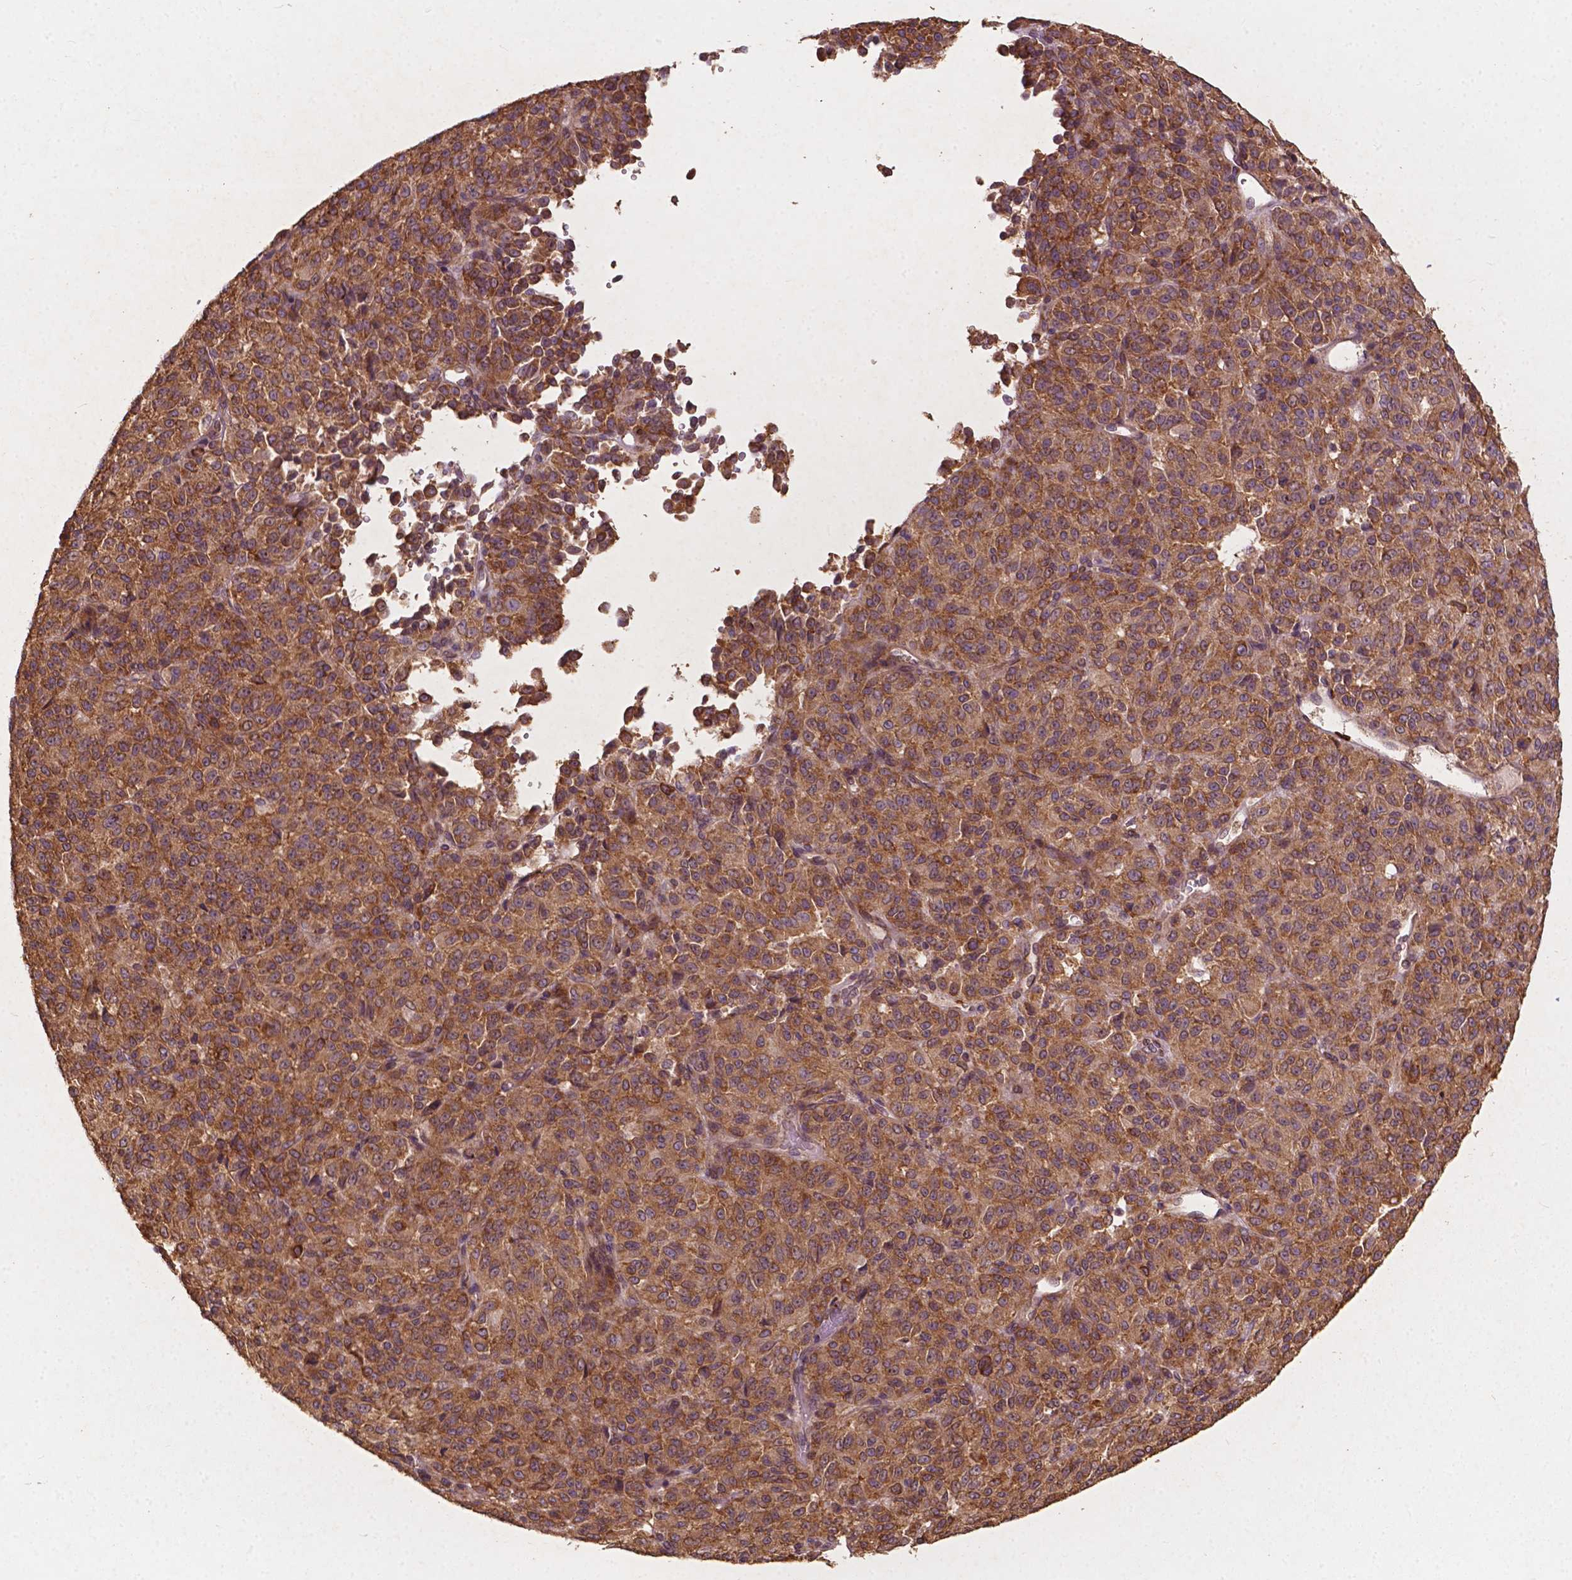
{"staining": {"intensity": "moderate", "quantity": "25%-75%", "location": "cytoplasmic/membranous"}, "tissue": "melanoma", "cell_type": "Tumor cells", "image_type": "cancer", "snomed": [{"axis": "morphology", "description": "Malignant melanoma, Metastatic site"}, {"axis": "topography", "description": "Brain"}], "caption": "IHC photomicrograph of neoplastic tissue: human melanoma stained using IHC exhibits medium levels of moderate protein expression localized specifically in the cytoplasmic/membranous of tumor cells, appearing as a cytoplasmic/membranous brown color.", "gene": "G3BP1", "patient": {"sex": "female", "age": 56}}